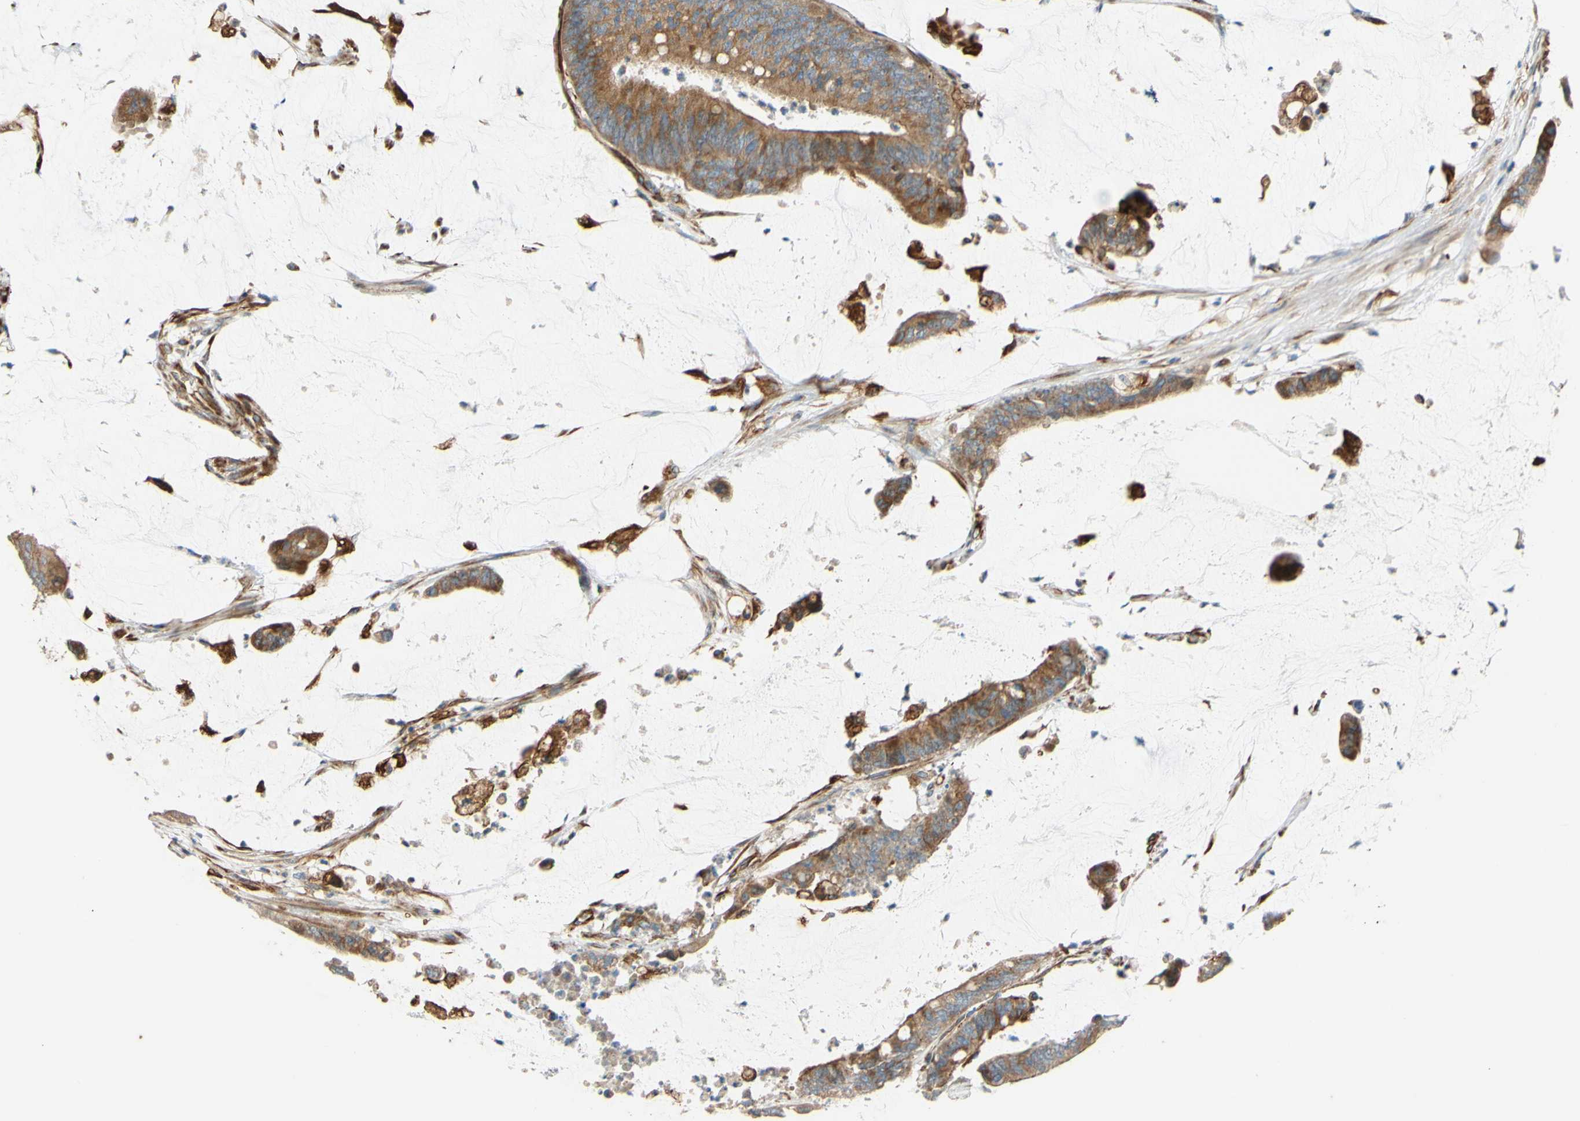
{"staining": {"intensity": "moderate", "quantity": ">75%", "location": "cytoplasmic/membranous"}, "tissue": "colorectal cancer", "cell_type": "Tumor cells", "image_type": "cancer", "snomed": [{"axis": "morphology", "description": "Adenocarcinoma, NOS"}, {"axis": "topography", "description": "Rectum"}], "caption": "A brown stain labels moderate cytoplasmic/membranous staining of a protein in human colorectal cancer (adenocarcinoma) tumor cells.", "gene": "C1orf43", "patient": {"sex": "female", "age": 66}}